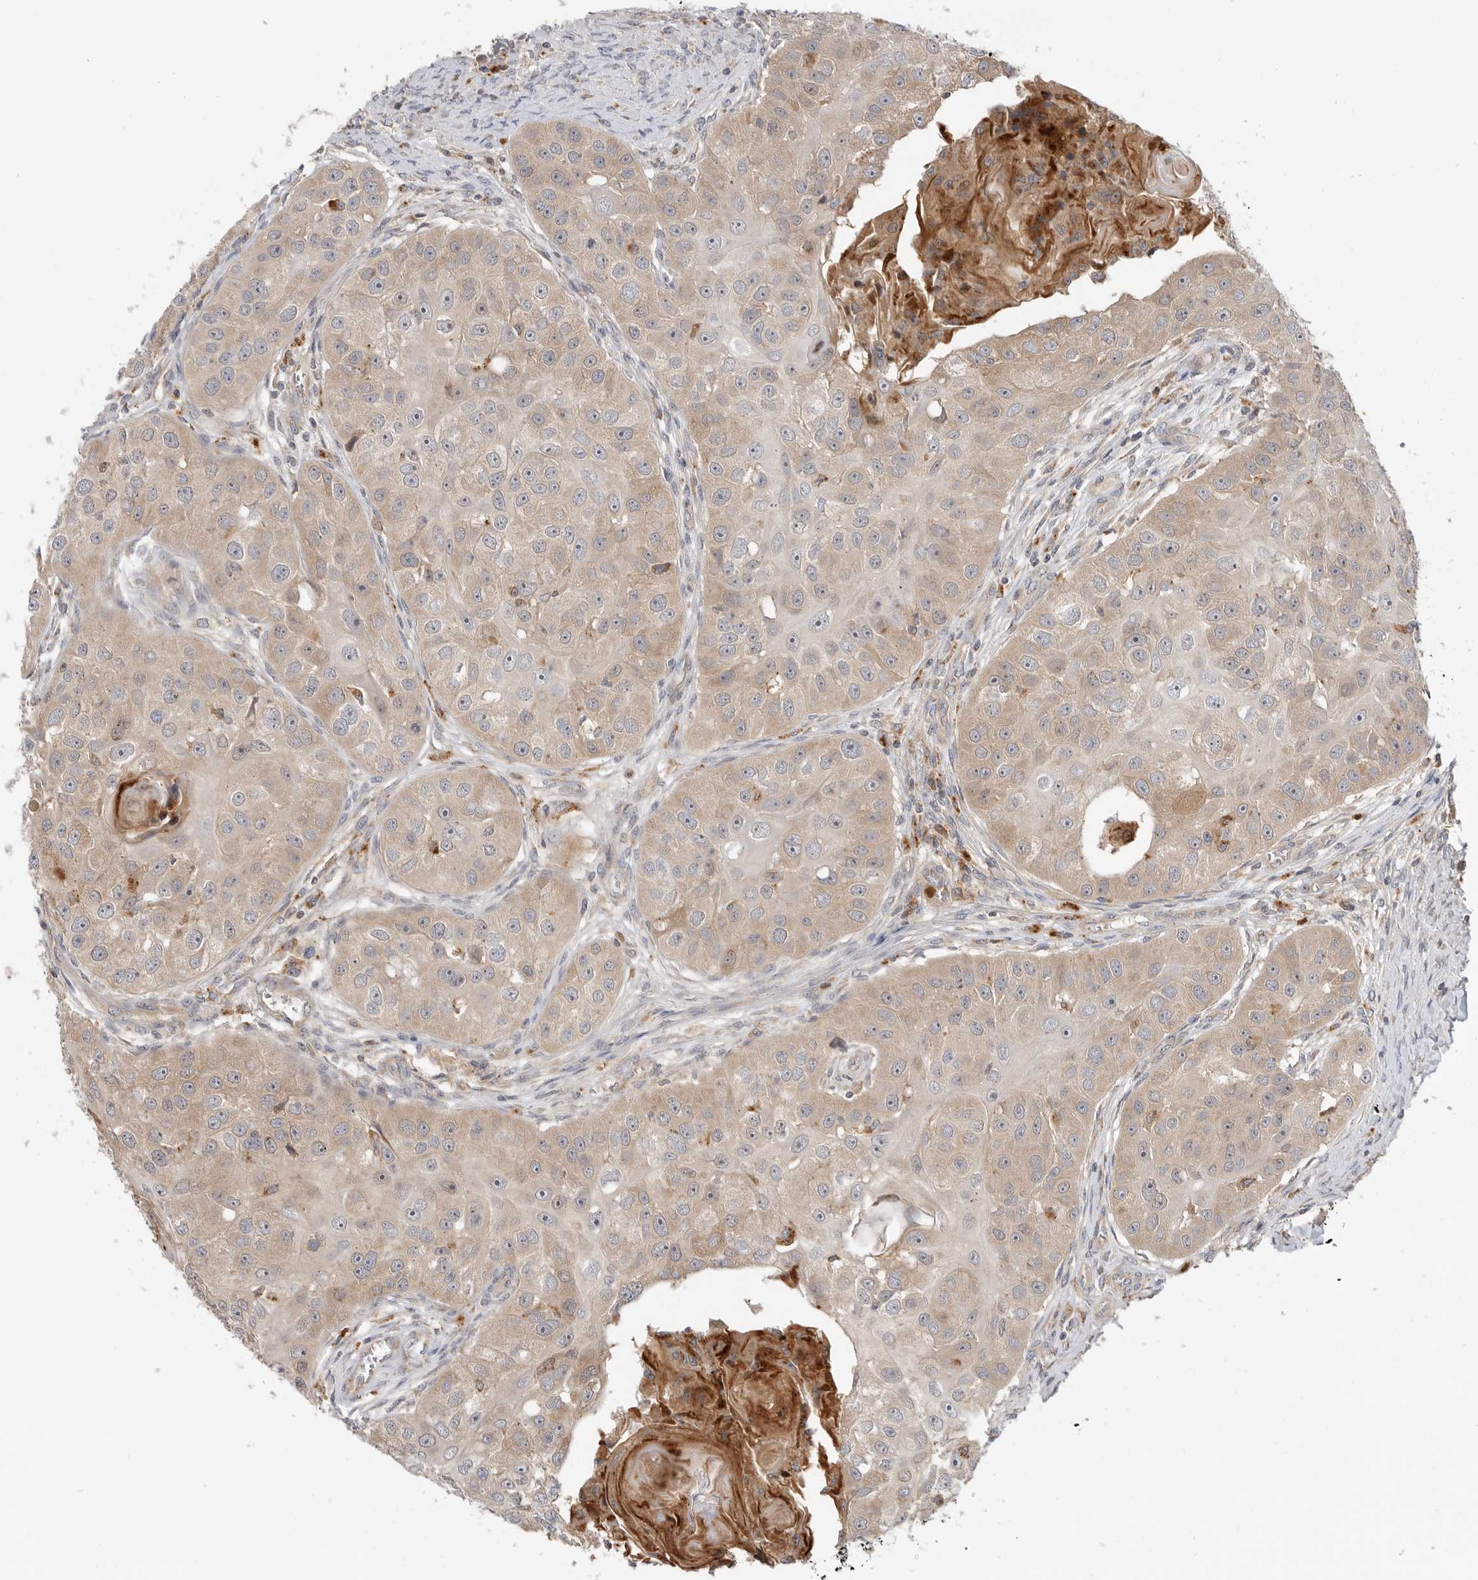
{"staining": {"intensity": "weak", "quantity": ">75%", "location": "cytoplasmic/membranous"}, "tissue": "head and neck cancer", "cell_type": "Tumor cells", "image_type": "cancer", "snomed": [{"axis": "morphology", "description": "Normal tissue, NOS"}, {"axis": "morphology", "description": "Squamous cell carcinoma, NOS"}, {"axis": "topography", "description": "Skeletal muscle"}, {"axis": "topography", "description": "Head-Neck"}], "caption": "A low amount of weak cytoplasmic/membranous positivity is seen in about >75% of tumor cells in head and neck cancer tissue. (Brightfield microscopy of DAB IHC at high magnification).", "gene": "GNE", "patient": {"sex": "male", "age": 51}}